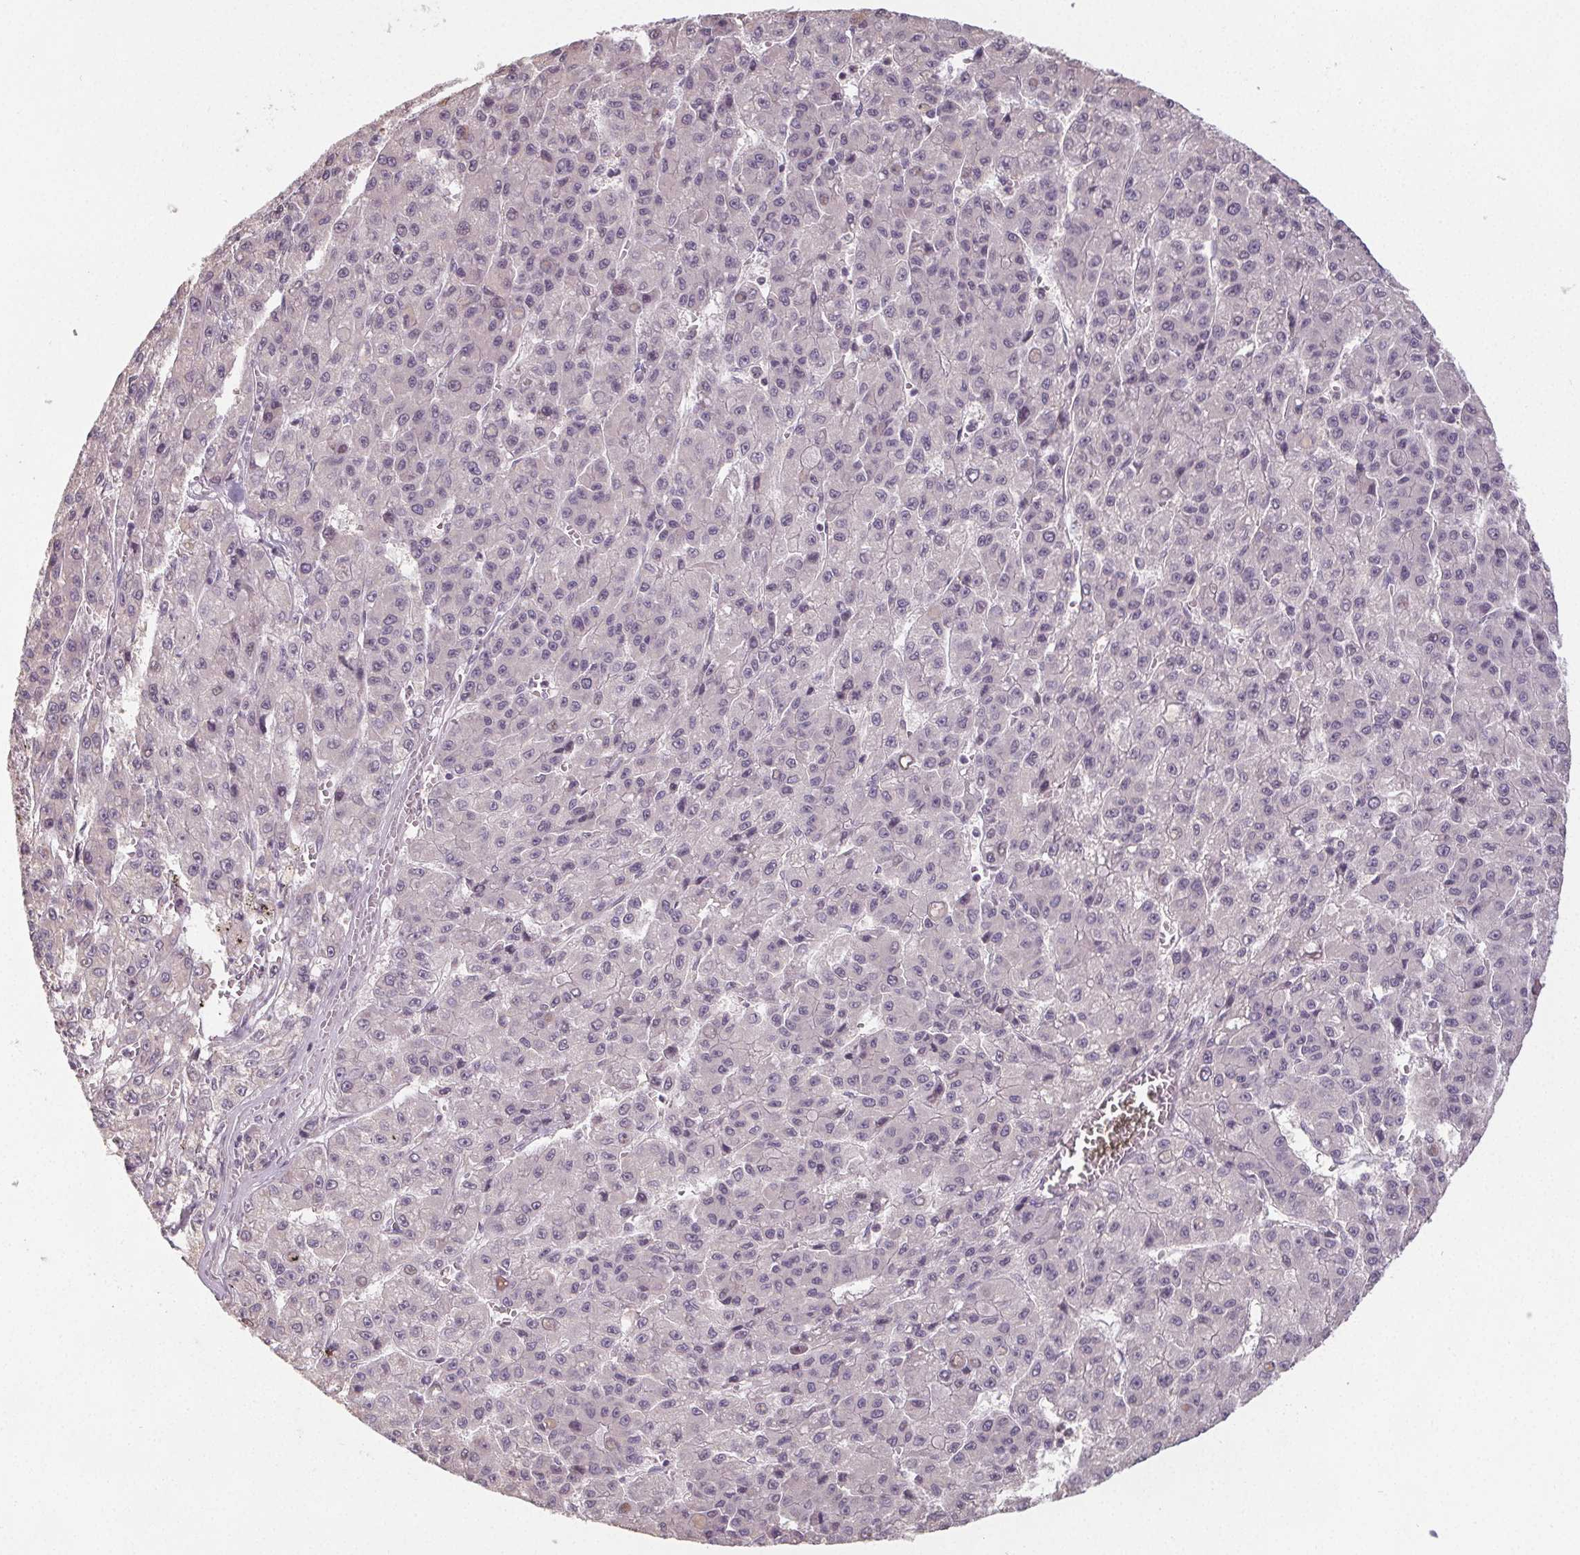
{"staining": {"intensity": "negative", "quantity": "none", "location": "none"}, "tissue": "liver cancer", "cell_type": "Tumor cells", "image_type": "cancer", "snomed": [{"axis": "morphology", "description": "Carcinoma, Hepatocellular, NOS"}, {"axis": "topography", "description": "Liver"}], "caption": "This is an IHC histopathology image of human liver hepatocellular carcinoma. There is no expression in tumor cells.", "gene": "SLC26A2", "patient": {"sex": "male", "age": 70}}